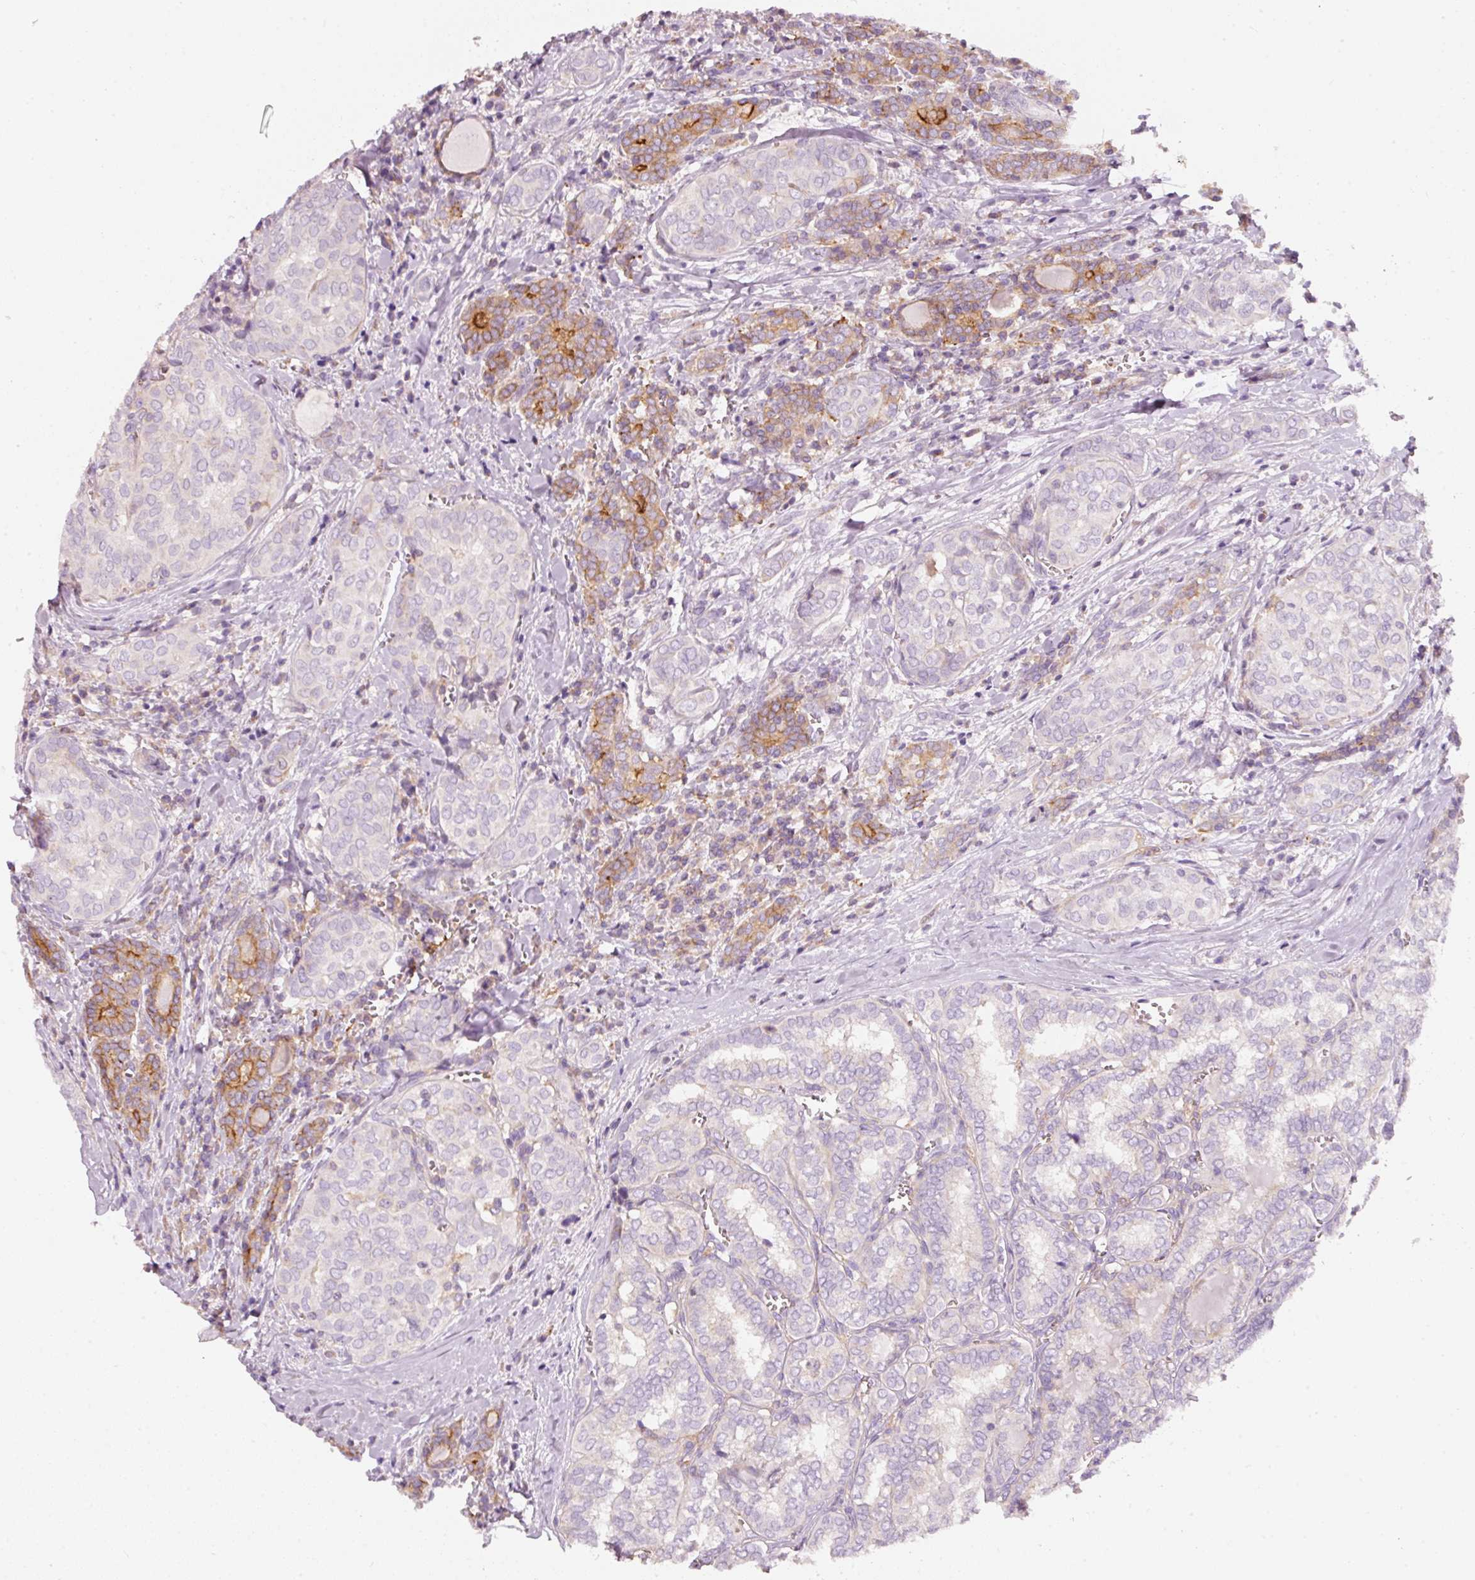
{"staining": {"intensity": "moderate", "quantity": "<25%", "location": "cytoplasmic/membranous"}, "tissue": "thyroid cancer", "cell_type": "Tumor cells", "image_type": "cancer", "snomed": [{"axis": "morphology", "description": "Papillary adenocarcinoma, NOS"}, {"axis": "topography", "description": "Thyroid gland"}], "caption": "Papillary adenocarcinoma (thyroid) stained with a protein marker shows moderate staining in tumor cells.", "gene": "IQGAP2", "patient": {"sex": "female", "age": 30}}